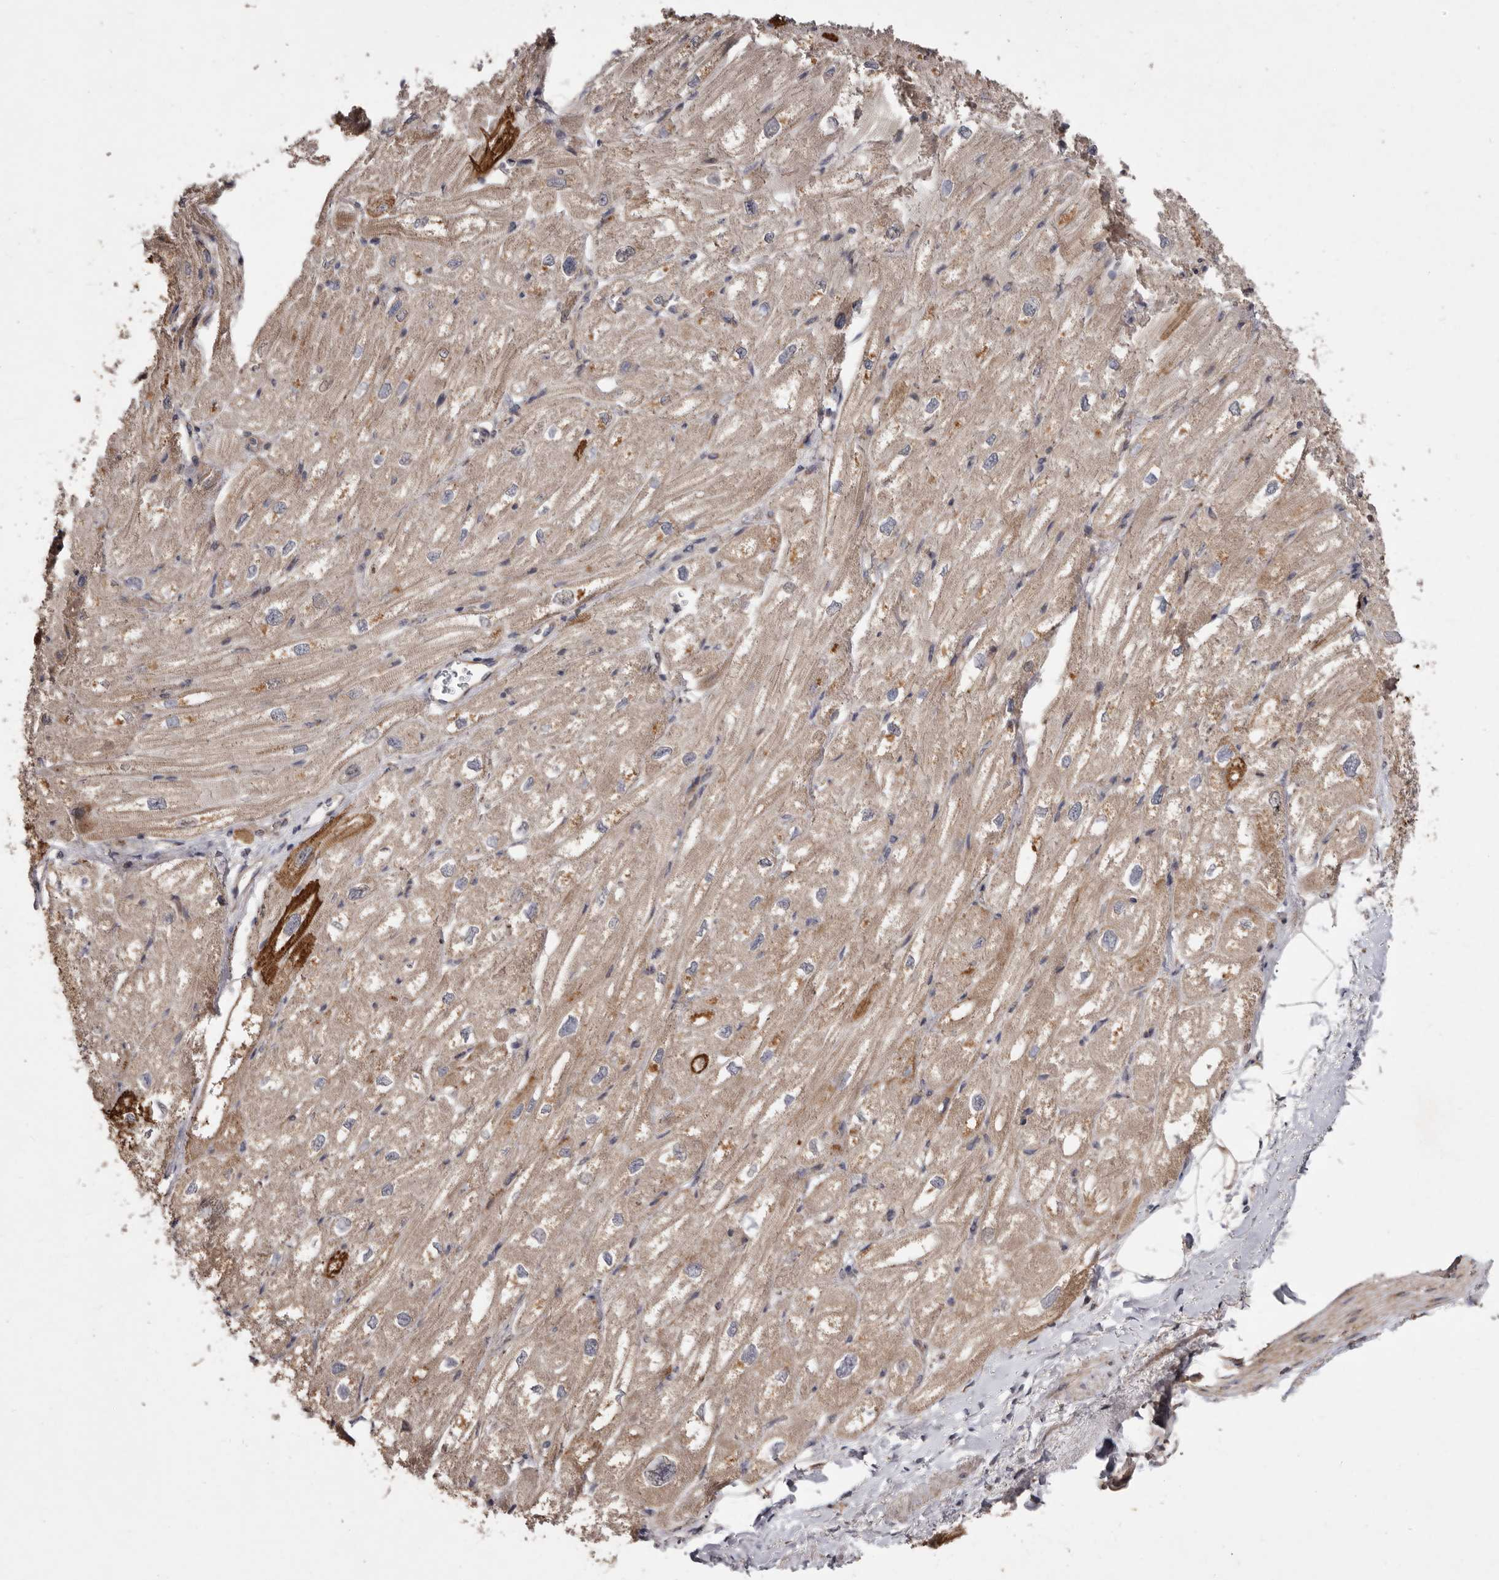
{"staining": {"intensity": "strong", "quantity": ">75%", "location": "cytoplasmic/membranous"}, "tissue": "heart muscle", "cell_type": "Cardiomyocytes", "image_type": "normal", "snomed": [{"axis": "morphology", "description": "Normal tissue, NOS"}, {"axis": "topography", "description": "Heart"}], "caption": "Strong cytoplasmic/membranous positivity for a protein is present in approximately >75% of cardiomyocytes of normal heart muscle using immunohistochemistry (IHC).", "gene": "FLAD1", "patient": {"sex": "male", "age": 50}}